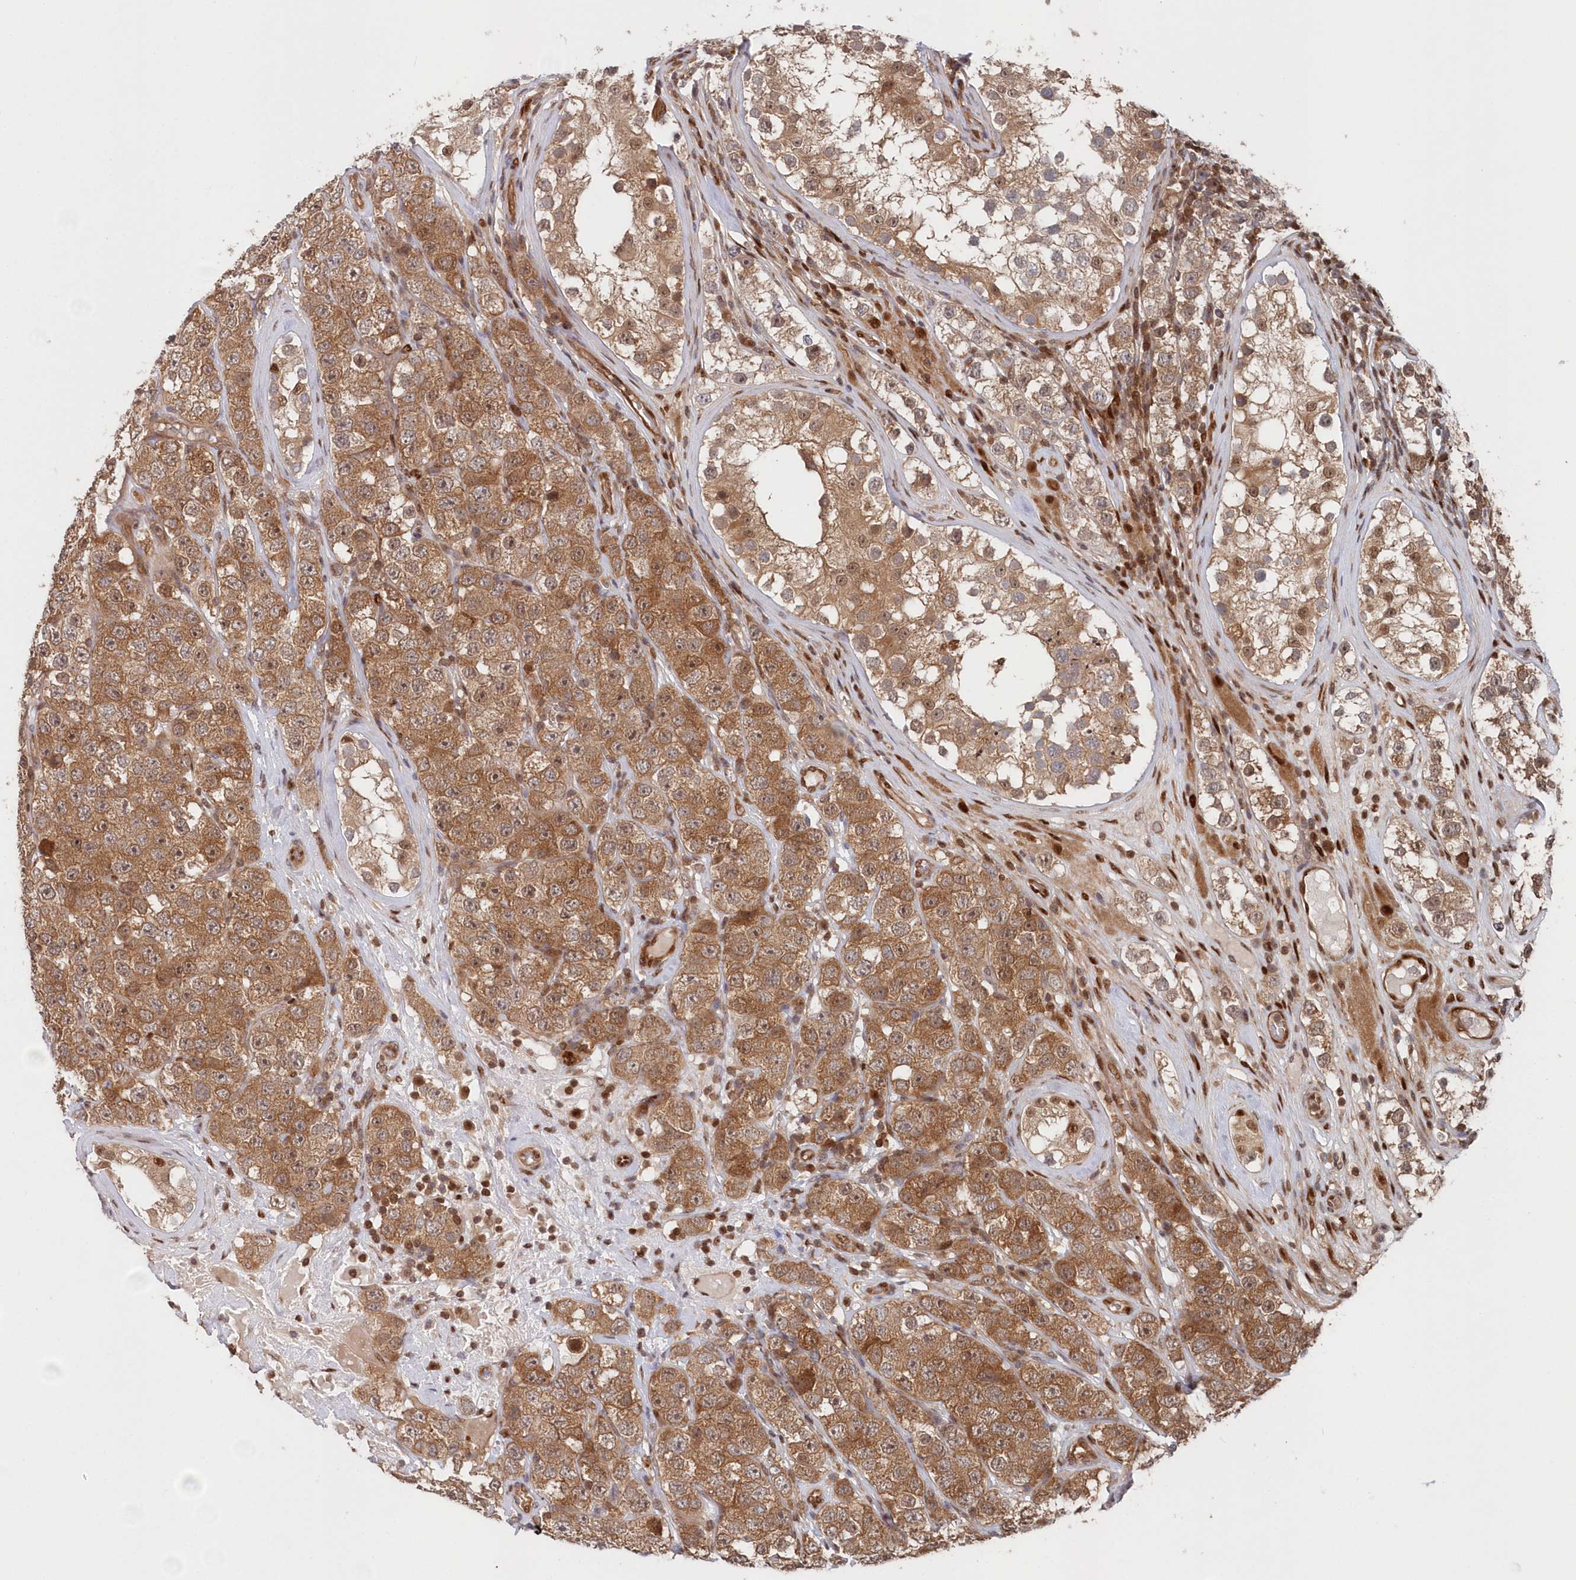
{"staining": {"intensity": "moderate", "quantity": ">75%", "location": "cytoplasmic/membranous"}, "tissue": "testis cancer", "cell_type": "Tumor cells", "image_type": "cancer", "snomed": [{"axis": "morphology", "description": "Seminoma, NOS"}, {"axis": "topography", "description": "Testis"}], "caption": "A histopathology image of testis seminoma stained for a protein displays moderate cytoplasmic/membranous brown staining in tumor cells.", "gene": "ABHD14B", "patient": {"sex": "male", "age": 28}}